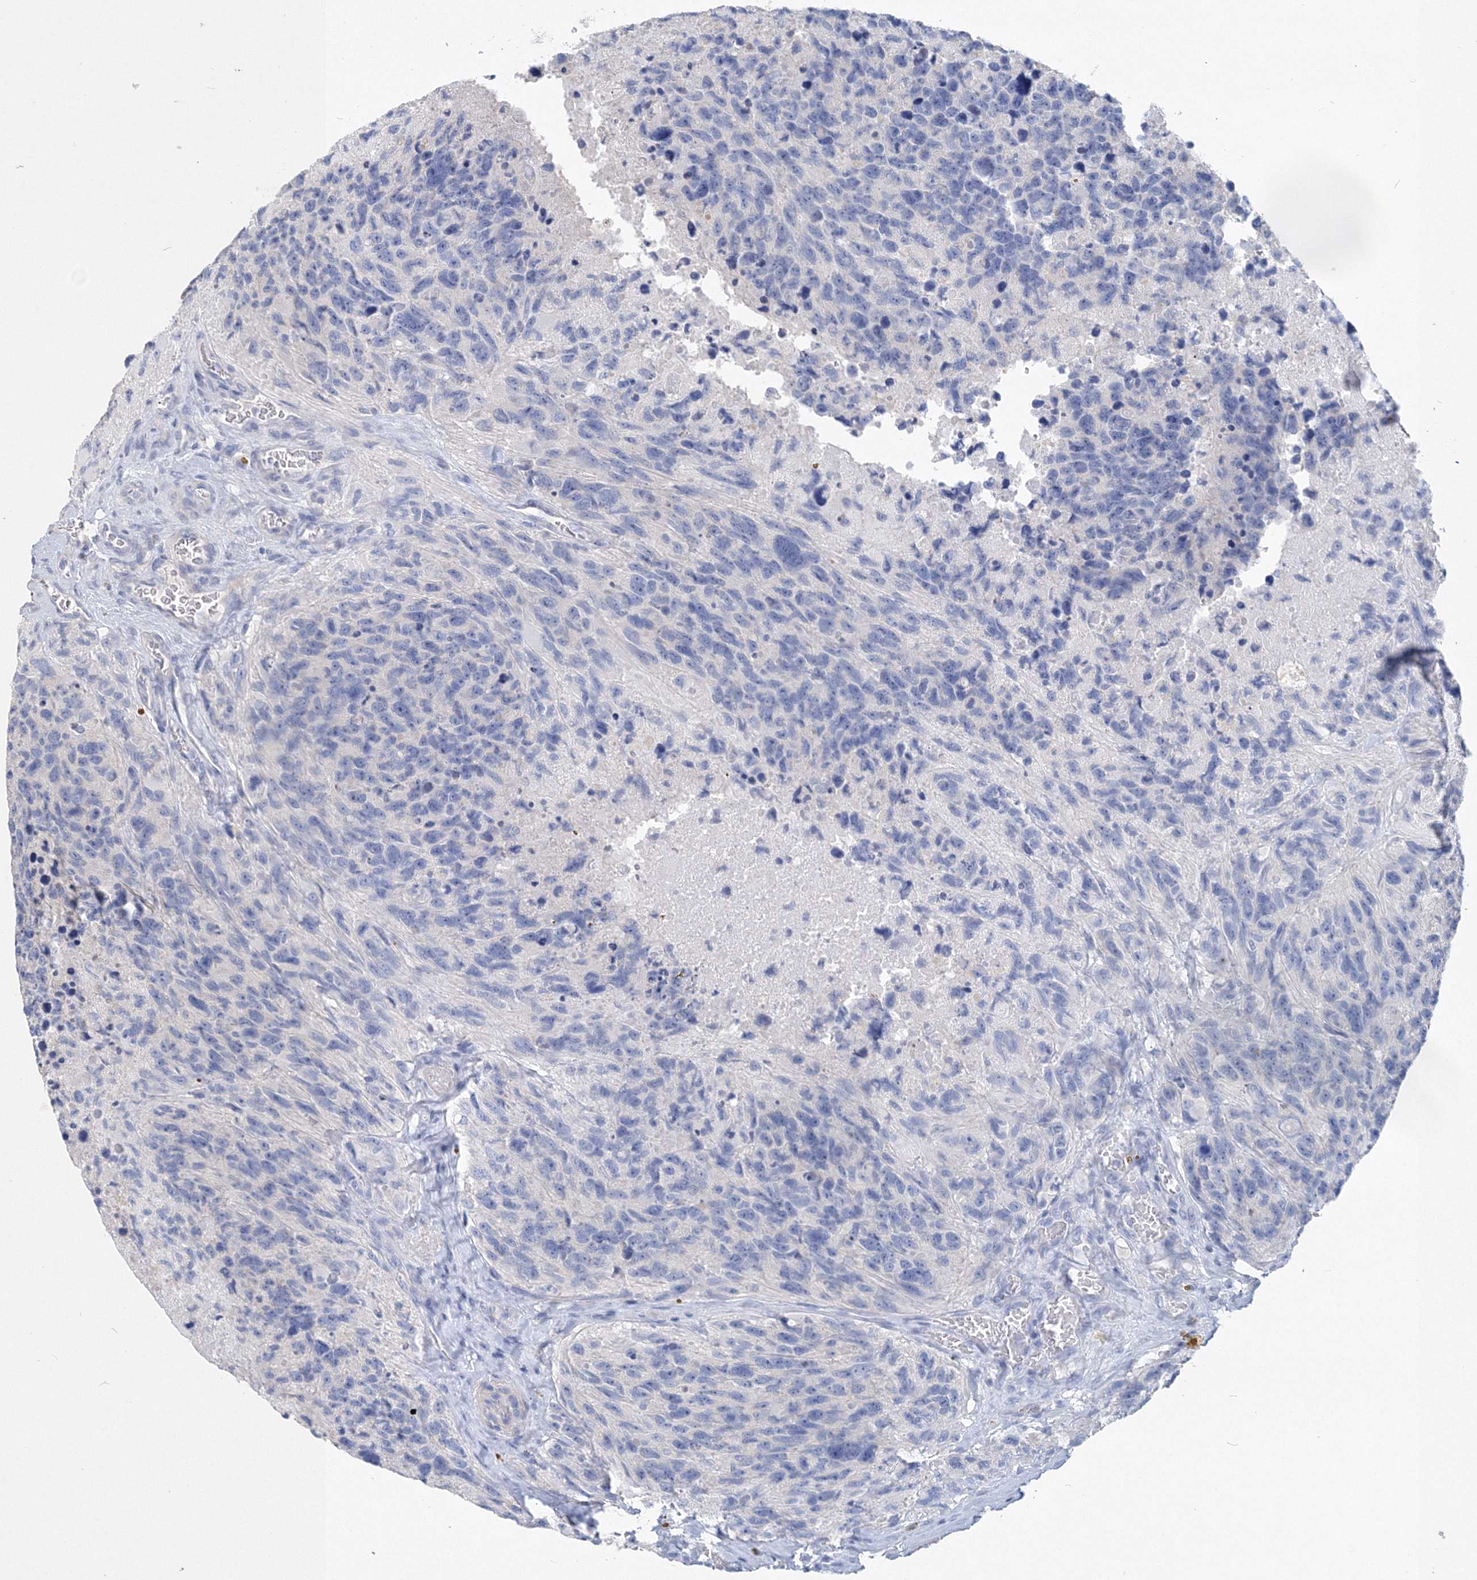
{"staining": {"intensity": "negative", "quantity": "none", "location": "none"}, "tissue": "glioma", "cell_type": "Tumor cells", "image_type": "cancer", "snomed": [{"axis": "morphology", "description": "Glioma, malignant, High grade"}, {"axis": "topography", "description": "Brain"}], "caption": "Malignant glioma (high-grade) was stained to show a protein in brown. There is no significant staining in tumor cells.", "gene": "OSBPL6", "patient": {"sex": "male", "age": 69}}